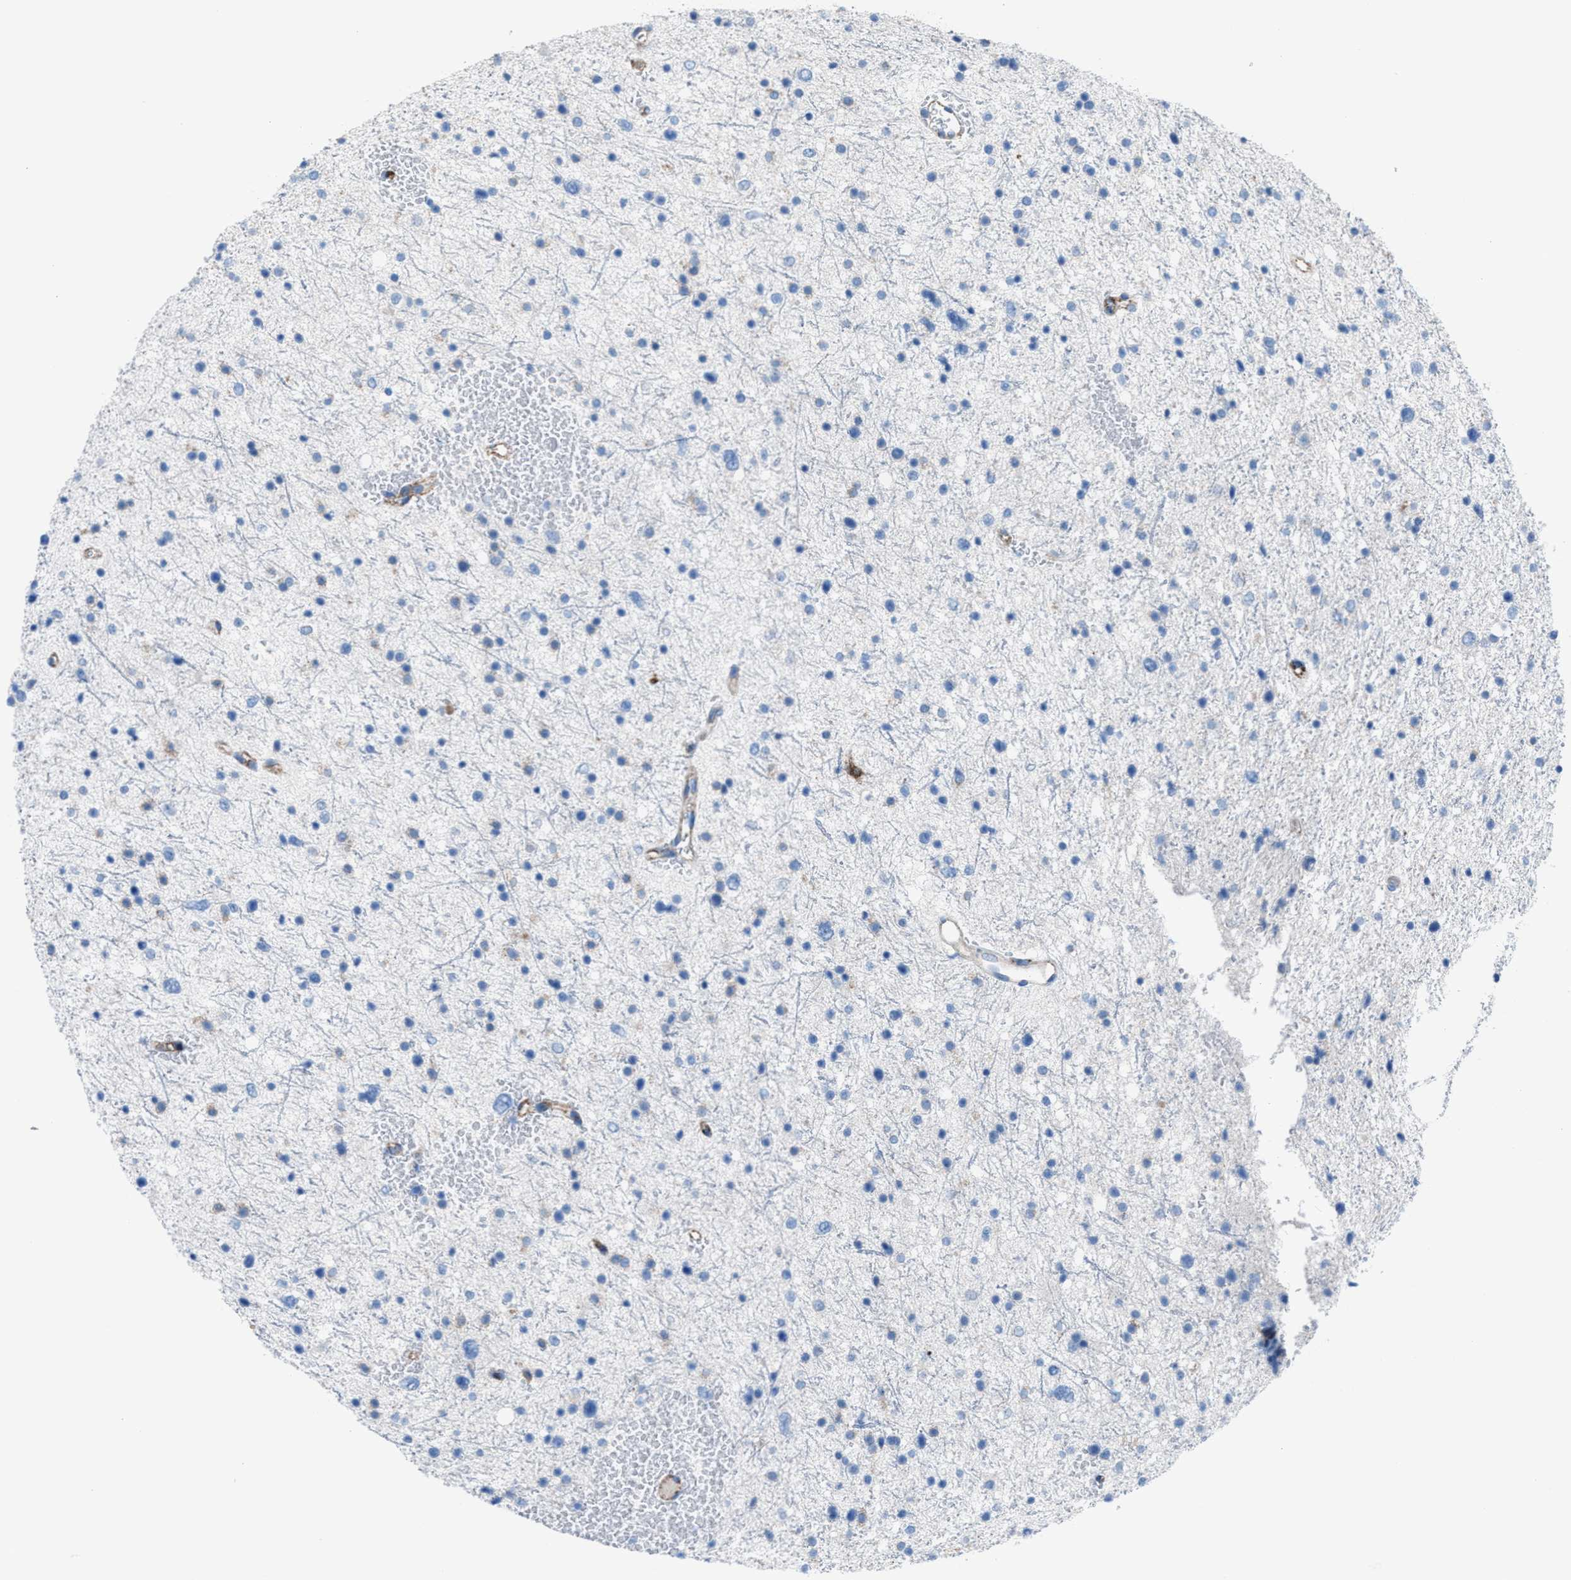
{"staining": {"intensity": "negative", "quantity": "none", "location": "none"}, "tissue": "glioma", "cell_type": "Tumor cells", "image_type": "cancer", "snomed": [{"axis": "morphology", "description": "Glioma, malignant, Low grade"}, {"axis": "topography", "description": "Brain"}], "caption": "An image of human malignant glioma (low-grade) is negative for staining in tumor cells.", "gene": "CD1B", "patient": {"sex": "female", "age": 37}}